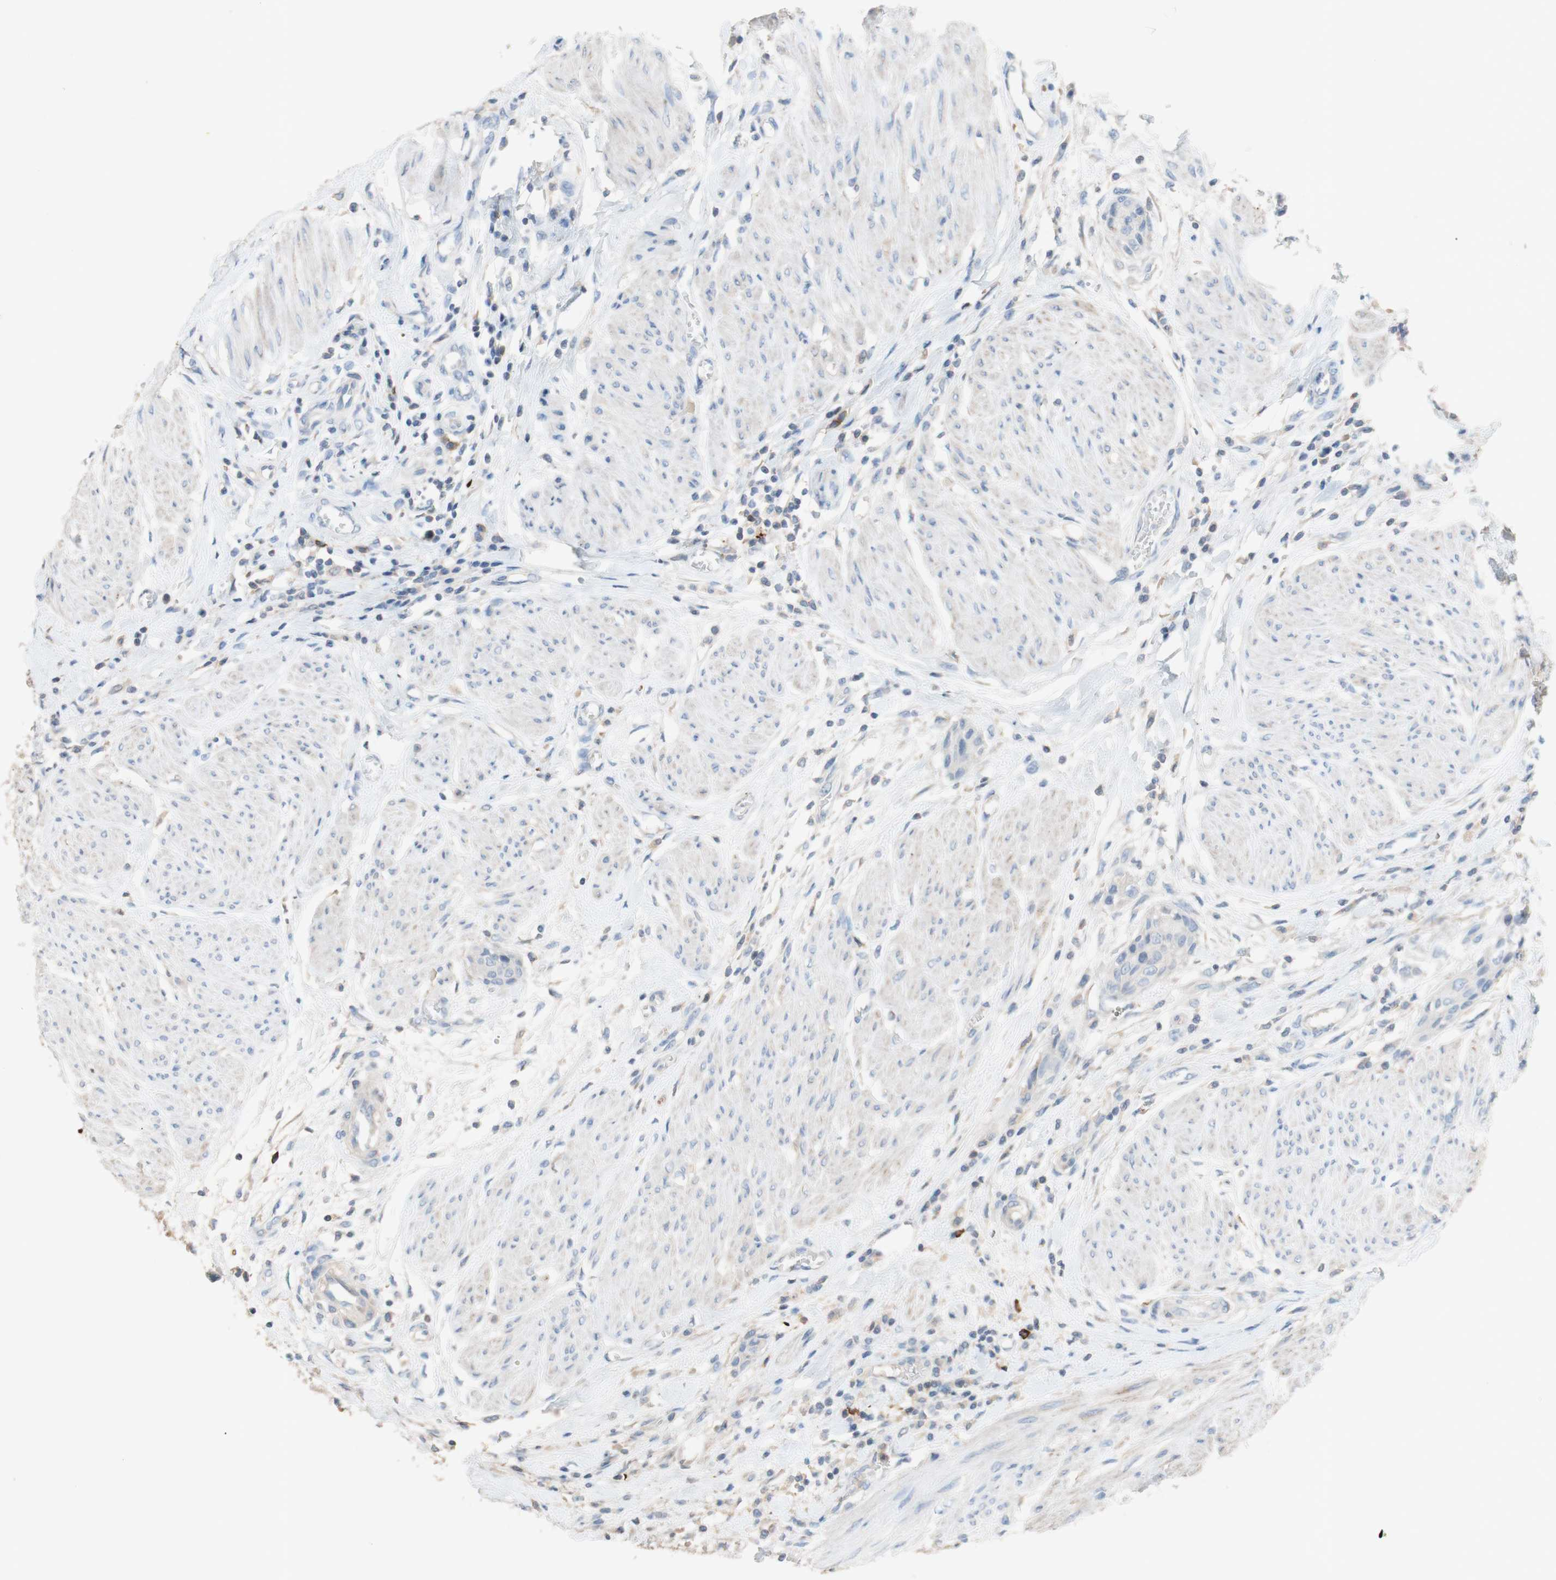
{"staining": {"intensity": "negative", "quantity": "none", "location": "none"}, "tissue": "urothelial cancer", "cell_type": "Tumor cells", "image_type": "cancer", "snomed": [{"axis": "morphology", "description": "Urothelial carcinoma, High grade"}, {"axis": "topography", "description": "Urinary bladder"}], "caption": "The micrograph exhibits no staining of tumor cells in high-grade urothelial carcinoma.", "gene": "PACSIN1", "patient": {"sex": "male", "age": 35}}